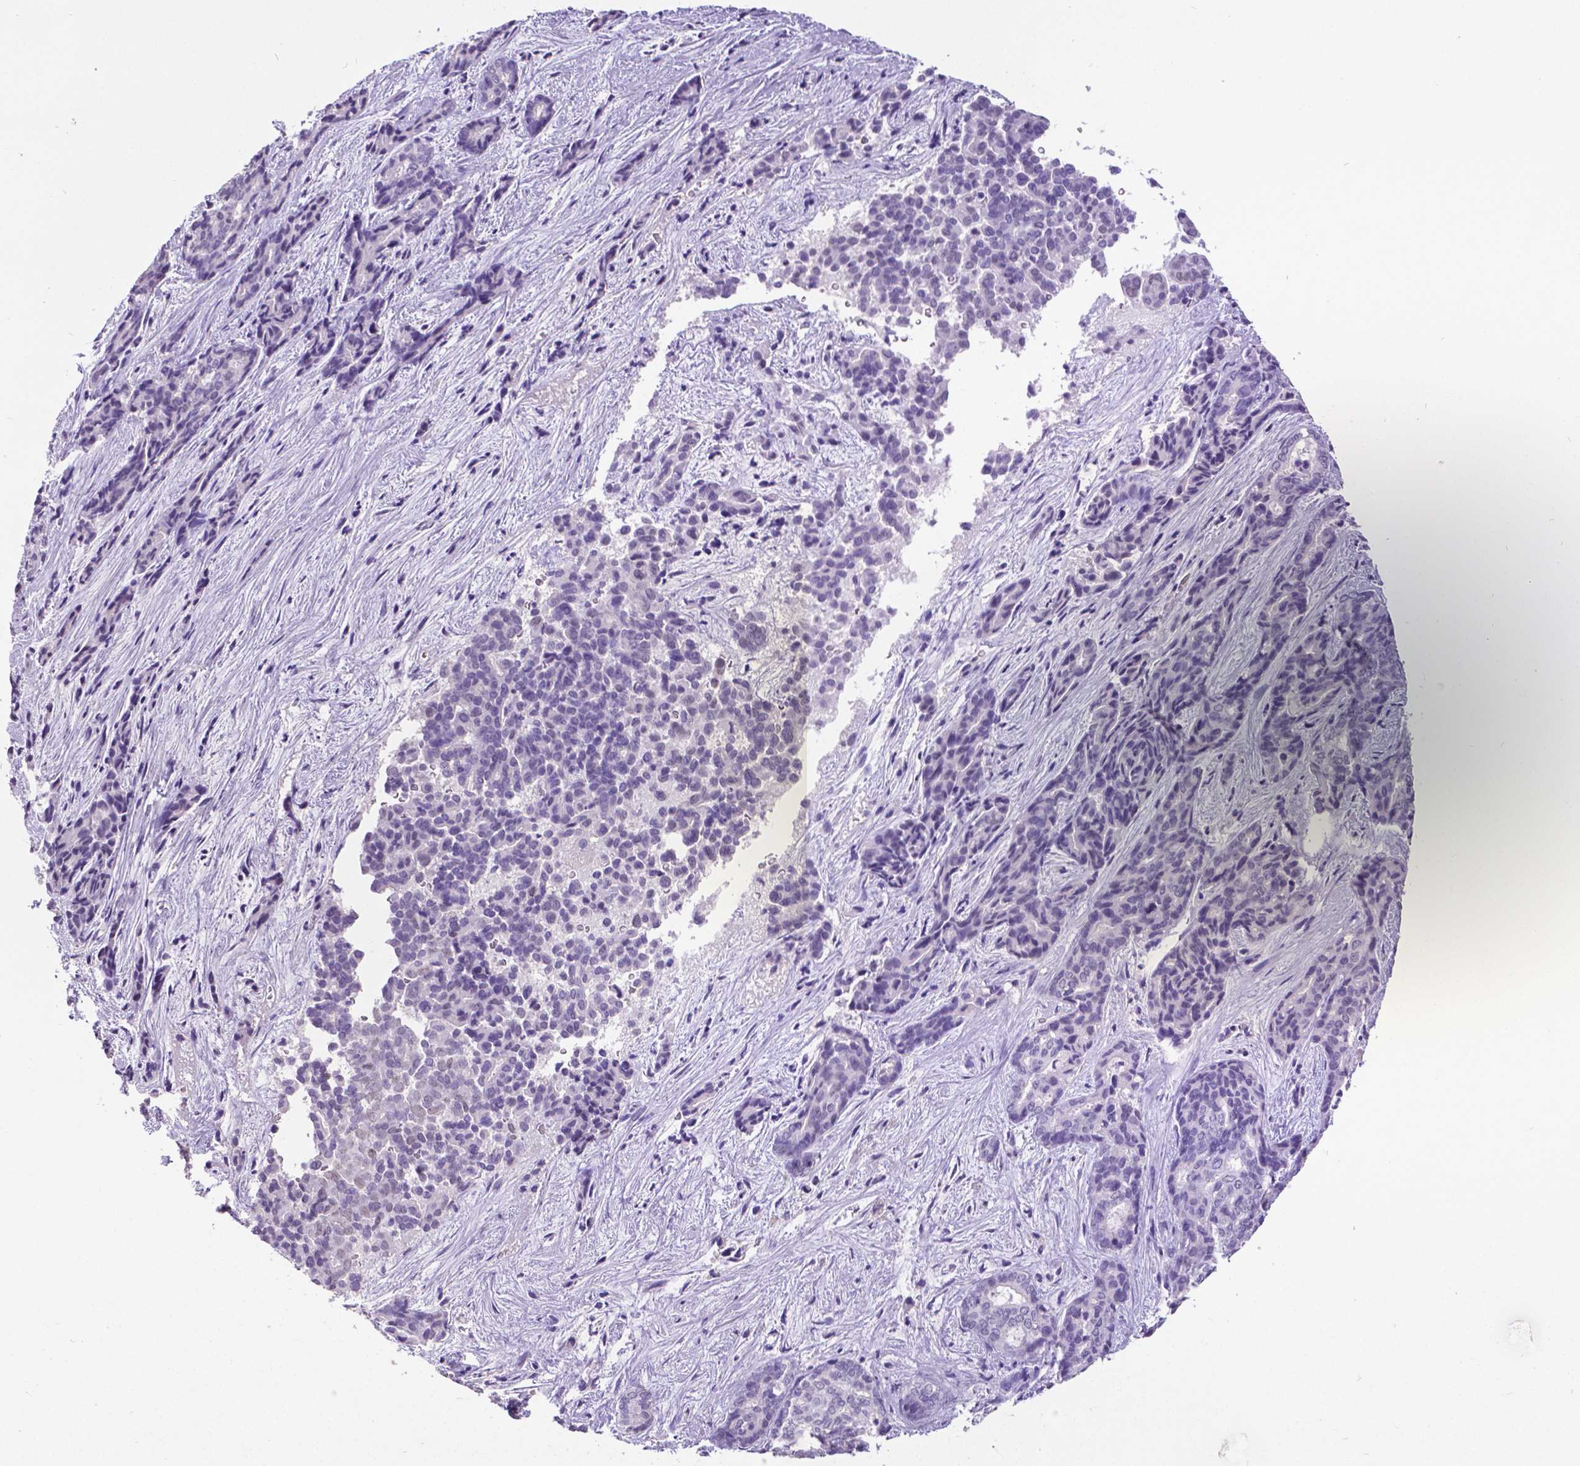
{"staining": {"intensity": "negative", "quantity": "none", "location": "none"}, "tissue": "liver cancer", "cell_type": "Tumor cells", "image_type": "cancer", "snomed": [{"axis": "morphology", "description": "Cholangiocarcinoma"}, {"axis": "topography", "description": "Liver"}], "caption": "Tumor cells are negative for protein expression in human liver cancer (cholangiocarcinoma). (DAB immunohistochemistry (IHC) with hematoxylin counter stain).", "gene": "SATB2", "patient": {"sex": "female", "age": 64}}